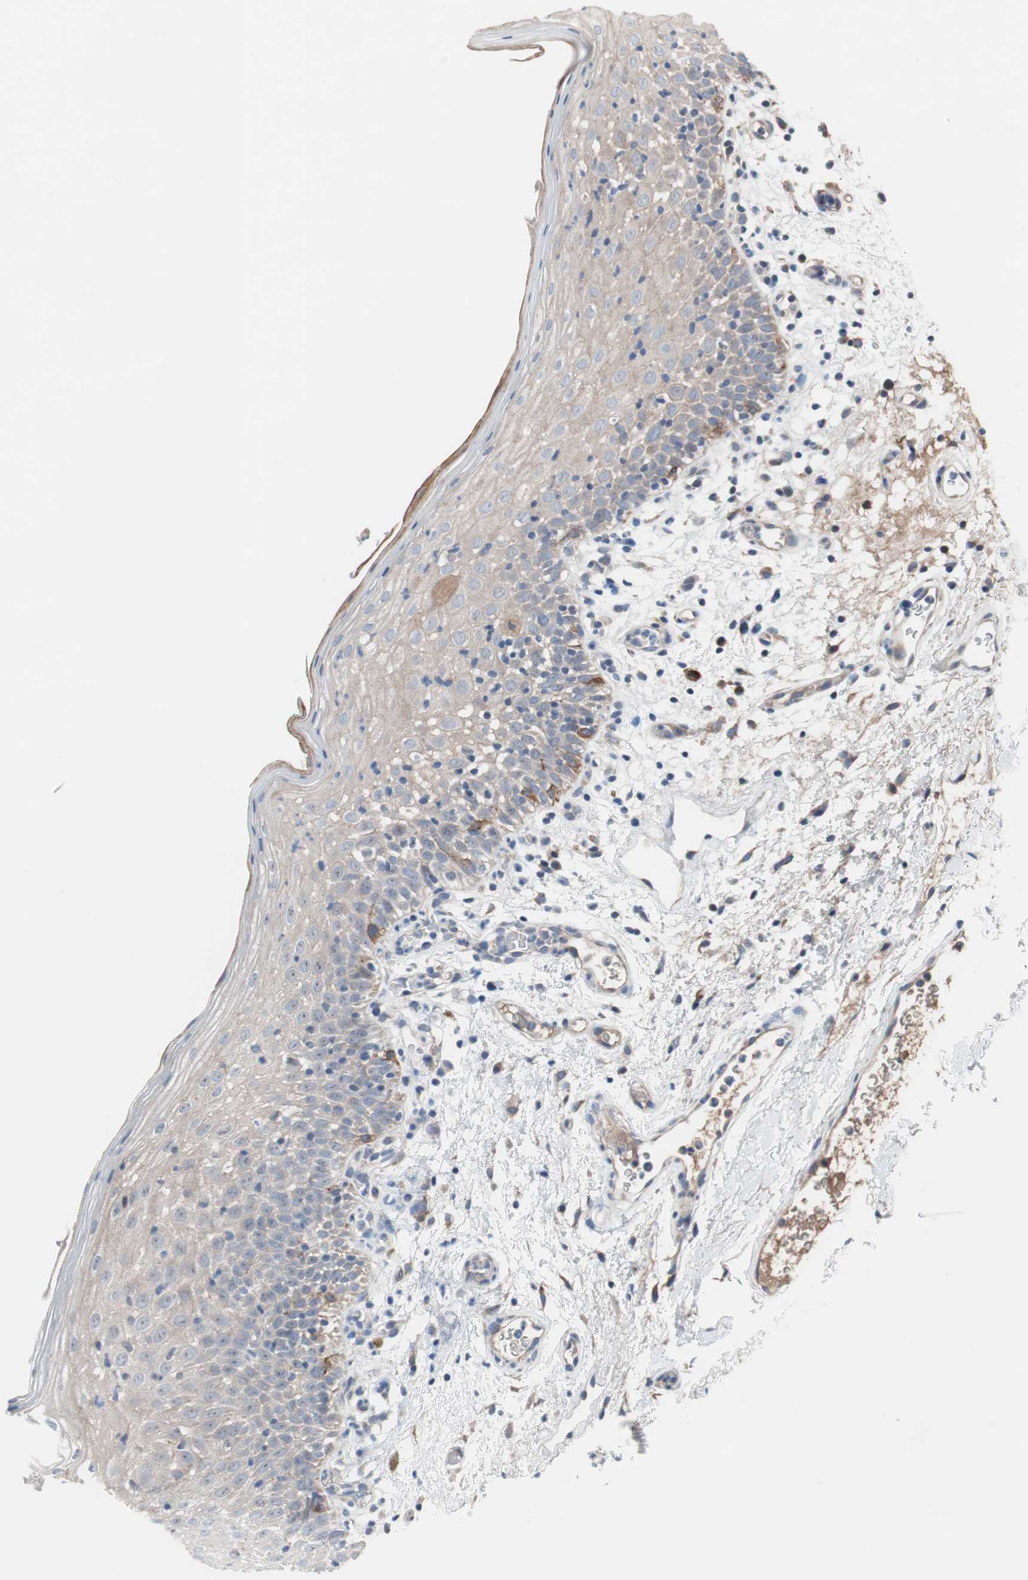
{"staining": {"intensity": "weak", "quantity": ">75%", "location": "cytoplasmic/membranous"}, "tissue": "oral mucosa", "cell_type": "Squamous epithelial cells", "image_type": "normal", "snomed": [{"axis": "morphology", "description": "Normal tissue, NOS"}, {"axis": "morphology", "description": "Squamous cell carcinoma, NOS"}, {"axis": "topography", "description": "Skeletal muscle"}, {"axis": "topography", "description": "Oral tissue"}], "caption": "This micrograph reveals unremarkable oral mucosa stained with immunohistochemistry to label a protein in brown. The cytoplasmic/membranous of squamous epithelial cells show weak positivity for the protein. Nuclei are counter-stained blue.", "gene": "KANSL1", "patient": {"sex": "male", "age": 71}}